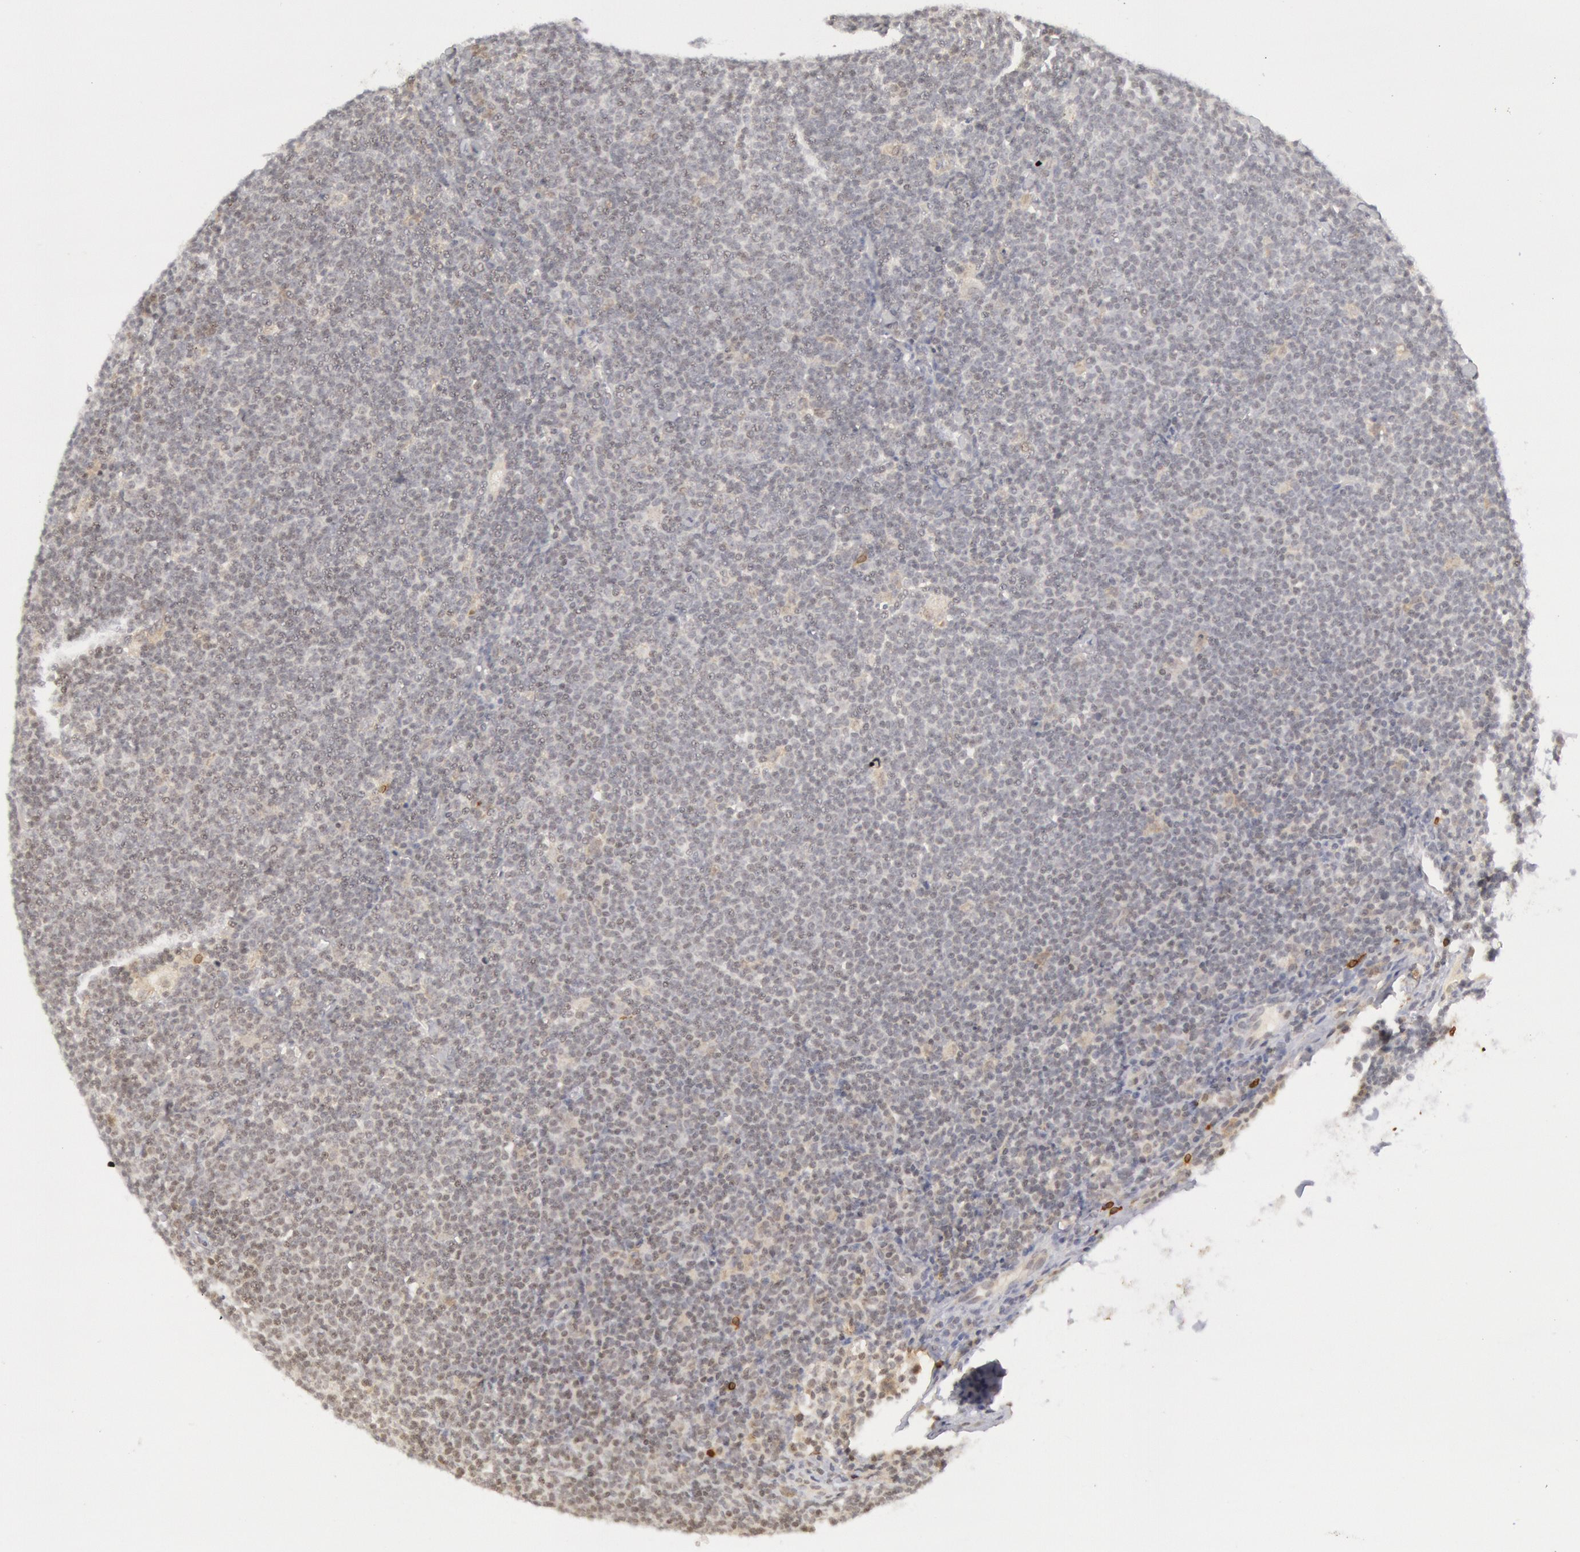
{"staining": {"intensity": "negative", "quantity": "none", "location": "none"}, "tissue": "lymphoma", "cell_type": "Tumor cells", "image_type": "cancer", "snomed": [{"axis": "morphology", "description": "Malignant lymphoma, non-Hodgkin's type, Low grade"}, {"axis": "topography", "description": "Lymph node"}], "caption": "Immunohistochemical staining of lymphoma reveals no significant expression in tumor cells. (Stains: DAB (3,3'-diaminobenzidine) immunohistochemistry with hematoxylin counter stain, Microscopy: brightfield microscopy at high magnification).", "gene": "PTGS2", "patient": {"sex": "male", "age": 65}}